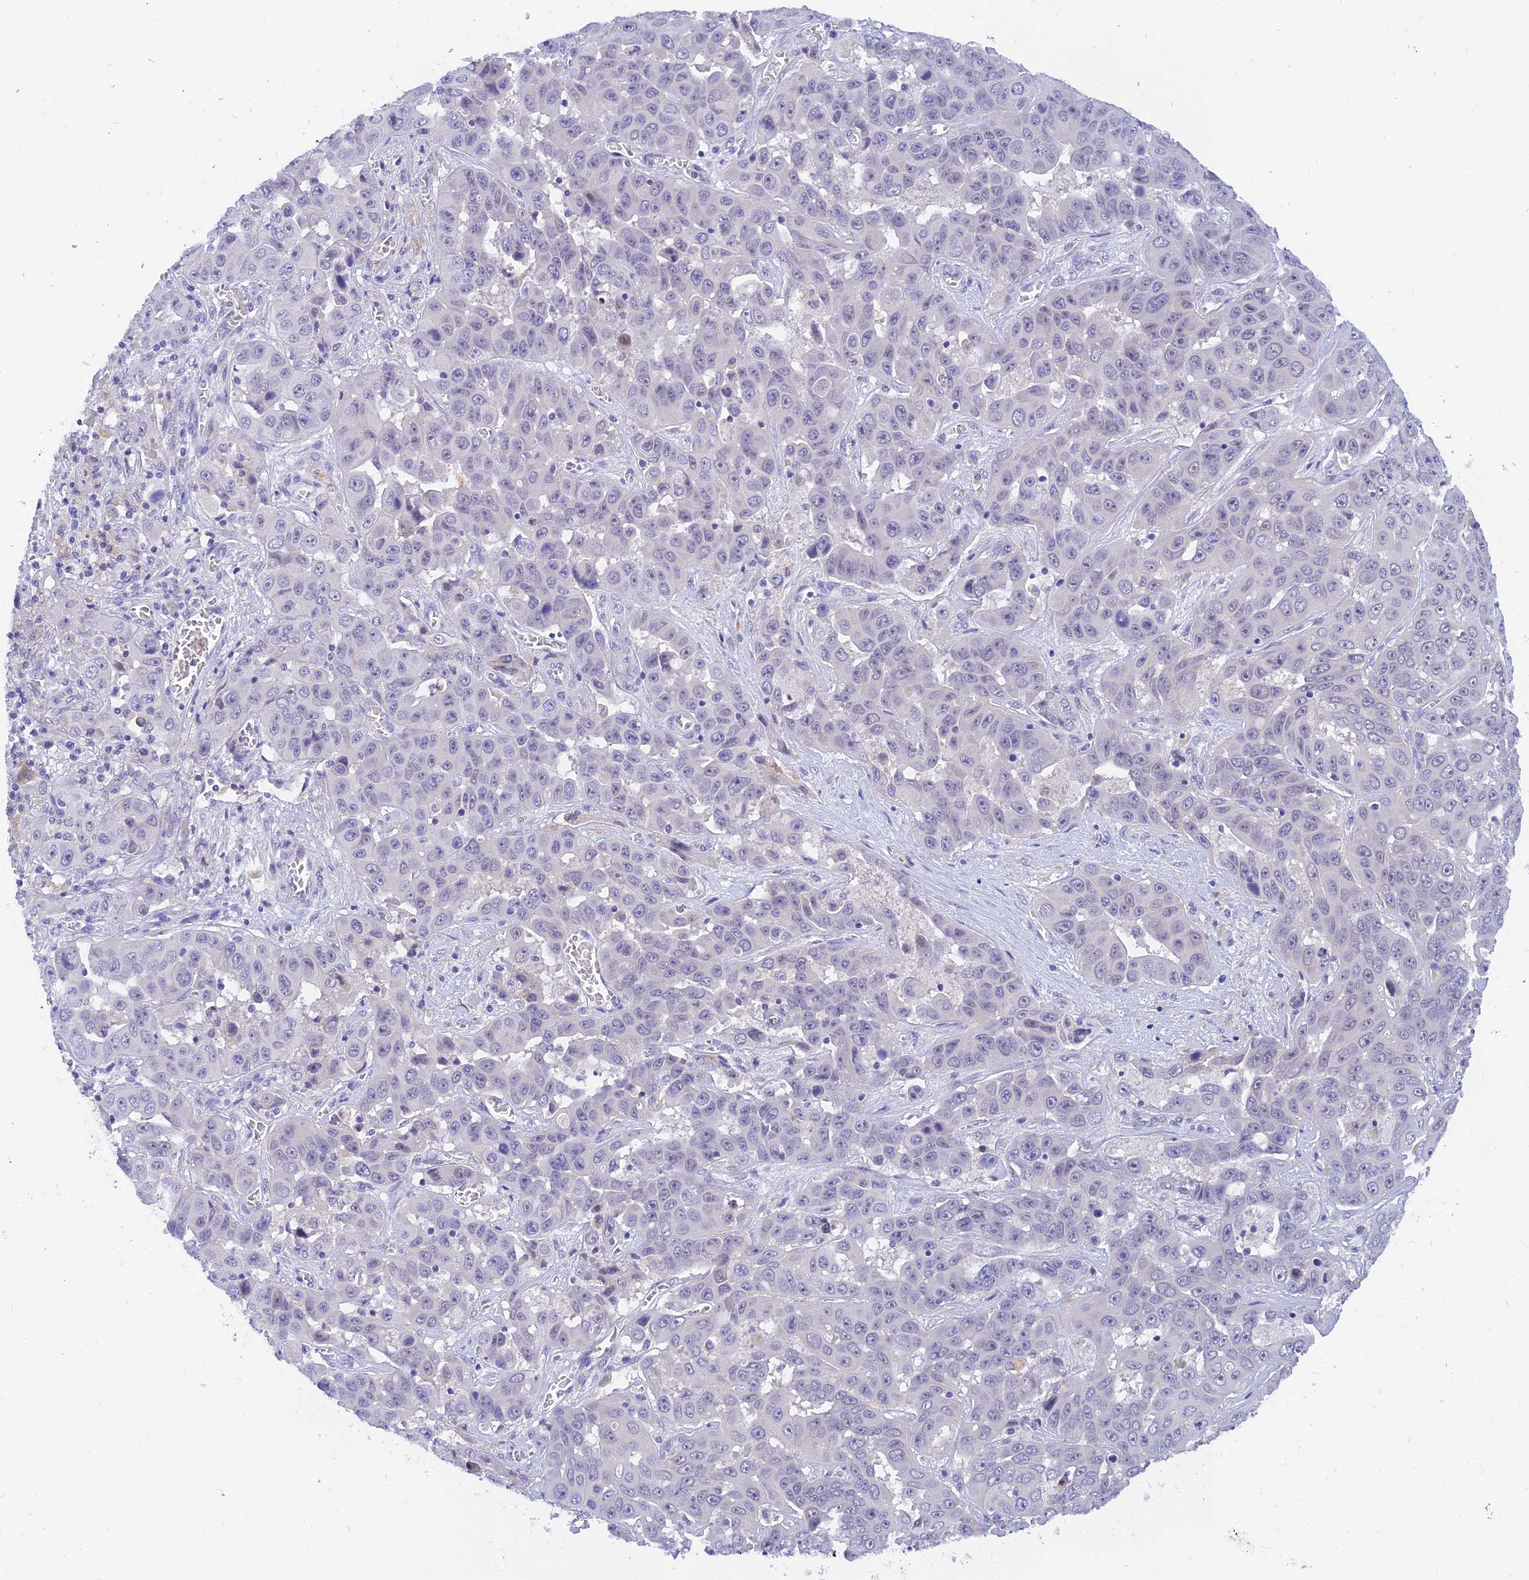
{"staining": {"intensity": "negative", "quantity": "none", "location": "none"}, "tissue": "liver cancer", "cell_type": "Tumor cells", "image_type": "cancer", "snomed": [{"axis": "morphology", "description": "Cholangiocarcinoma"}, {"axis": "topography", "description": "Liver"}], "caption": "Tumor cells show no significant protein positivity in liver cancer.", "gene": "TMEM161B", "patient": {"sex": "female", "age": 52}}